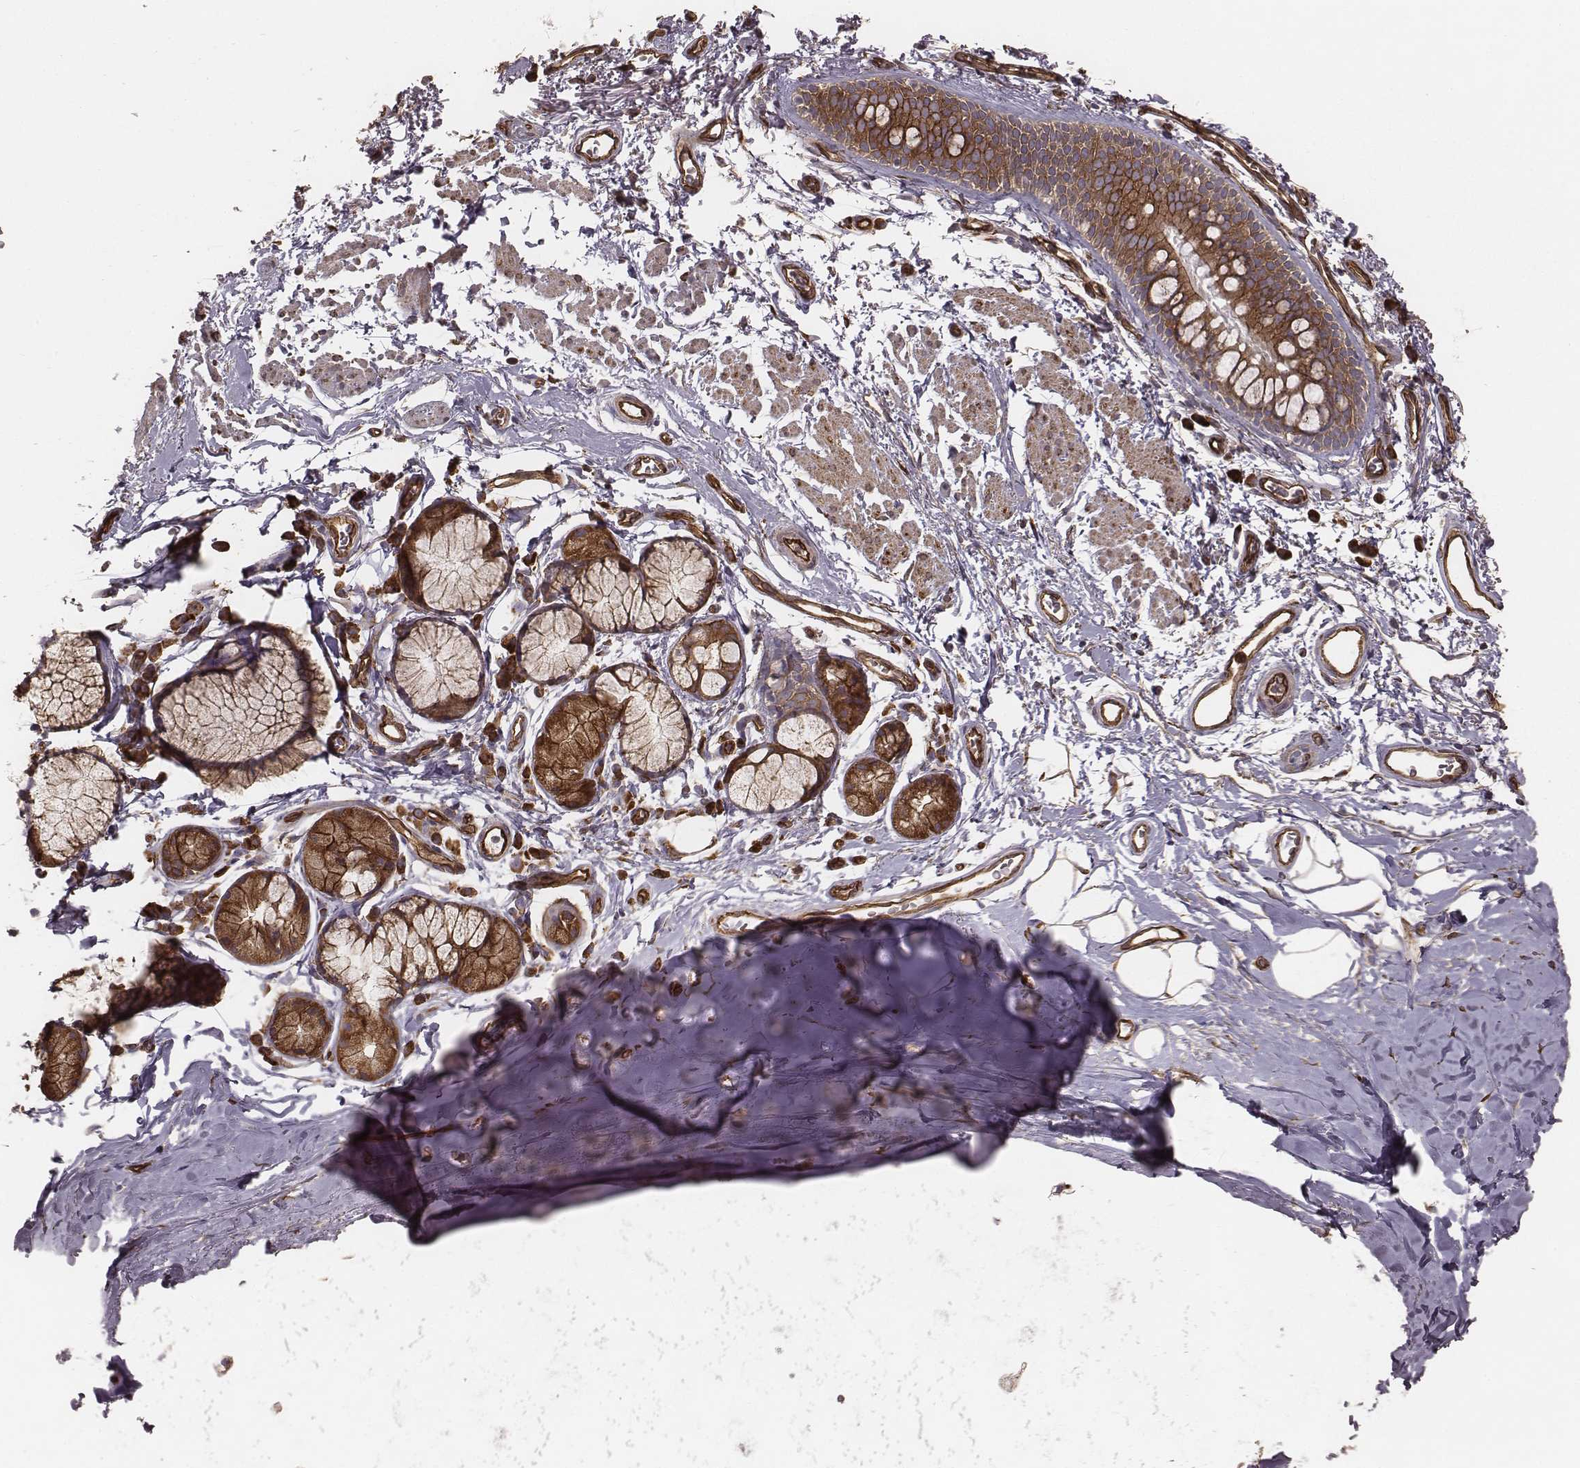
{"staining": {"intensity": "moderate", "quantity": "25%-75%", "location": "cytoplasmic/membranous,nuclear"}, "tissue": "adipose tissue", "cell_type": "Adipocytes", "image_type": "normal", "snomed": [{"axis": "morphology", "description": "Normal tissue, NOS"}, {"axis": "topography", "description": "Cartilage tissue"}, {"axis": "topography", "description": "Bronchus"}], "caption": "This photomicrograph exhibits immunohistochemistry (IHC) staining of unremarkable adipose tissue, with medium moderate cytoplasmic/membranous,nuclear staining in approximately 25%-75% of adipocytes.", "gene": "PALMD", "patient": {"sex": "female", "age": 79}}